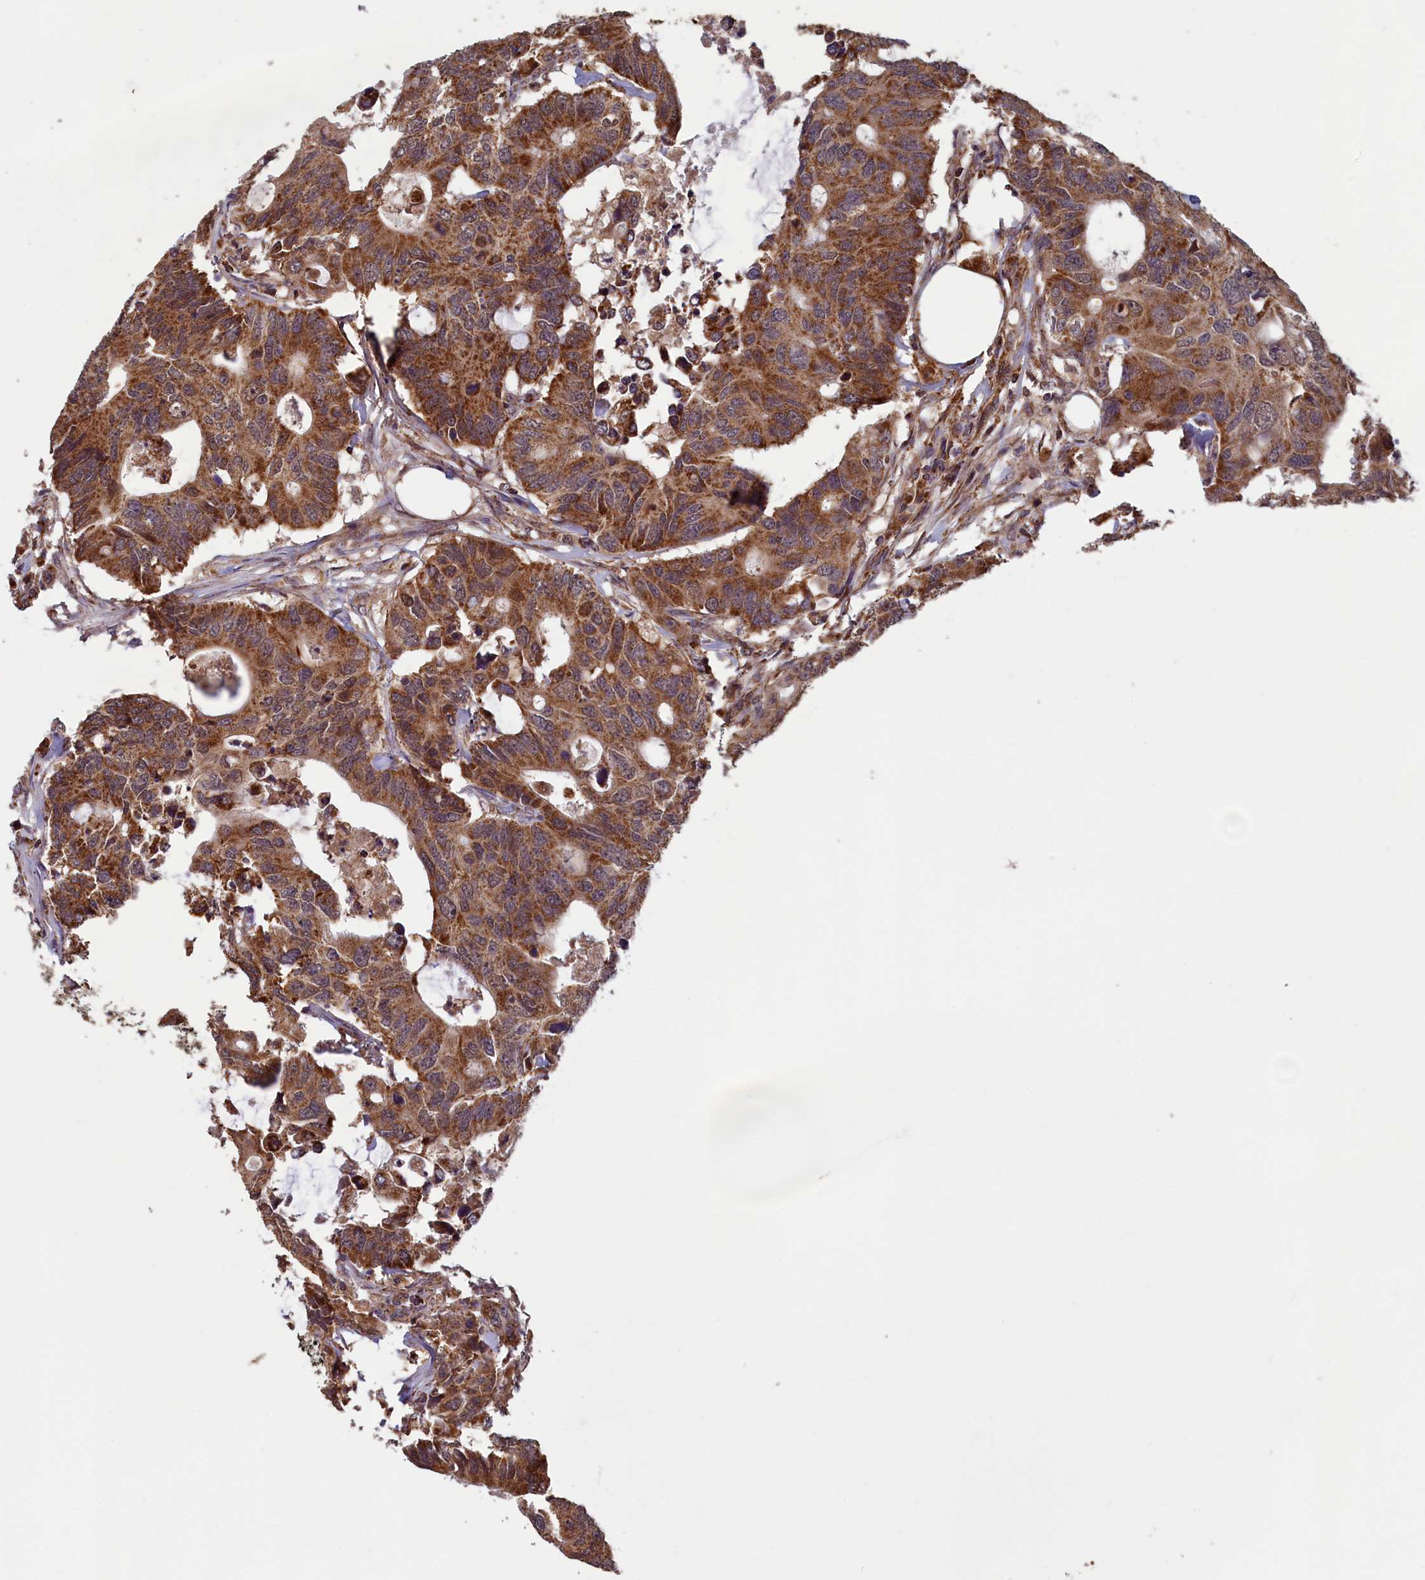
{"staining": {"intensity": "strong", "quantity": ">75%", "location": "cytoplasmic/membranous"}, "tissue": "colorectal cancer", "cell_type": "Tumor cells", "image_type": "cancer", "snomed": [{"axis": "morphology", "description": "Adenocarcinoma, NOS"}, {"axis": "topography", "description": "Colon"}], "caption": "Strong cytoplasmic/membranous expression is seen in approximately >75% of tumor cells in colorectal cancer (adenocarcinoma).", "gene": "CCDC15", "patient": {"sex": "male", "age": 71}}